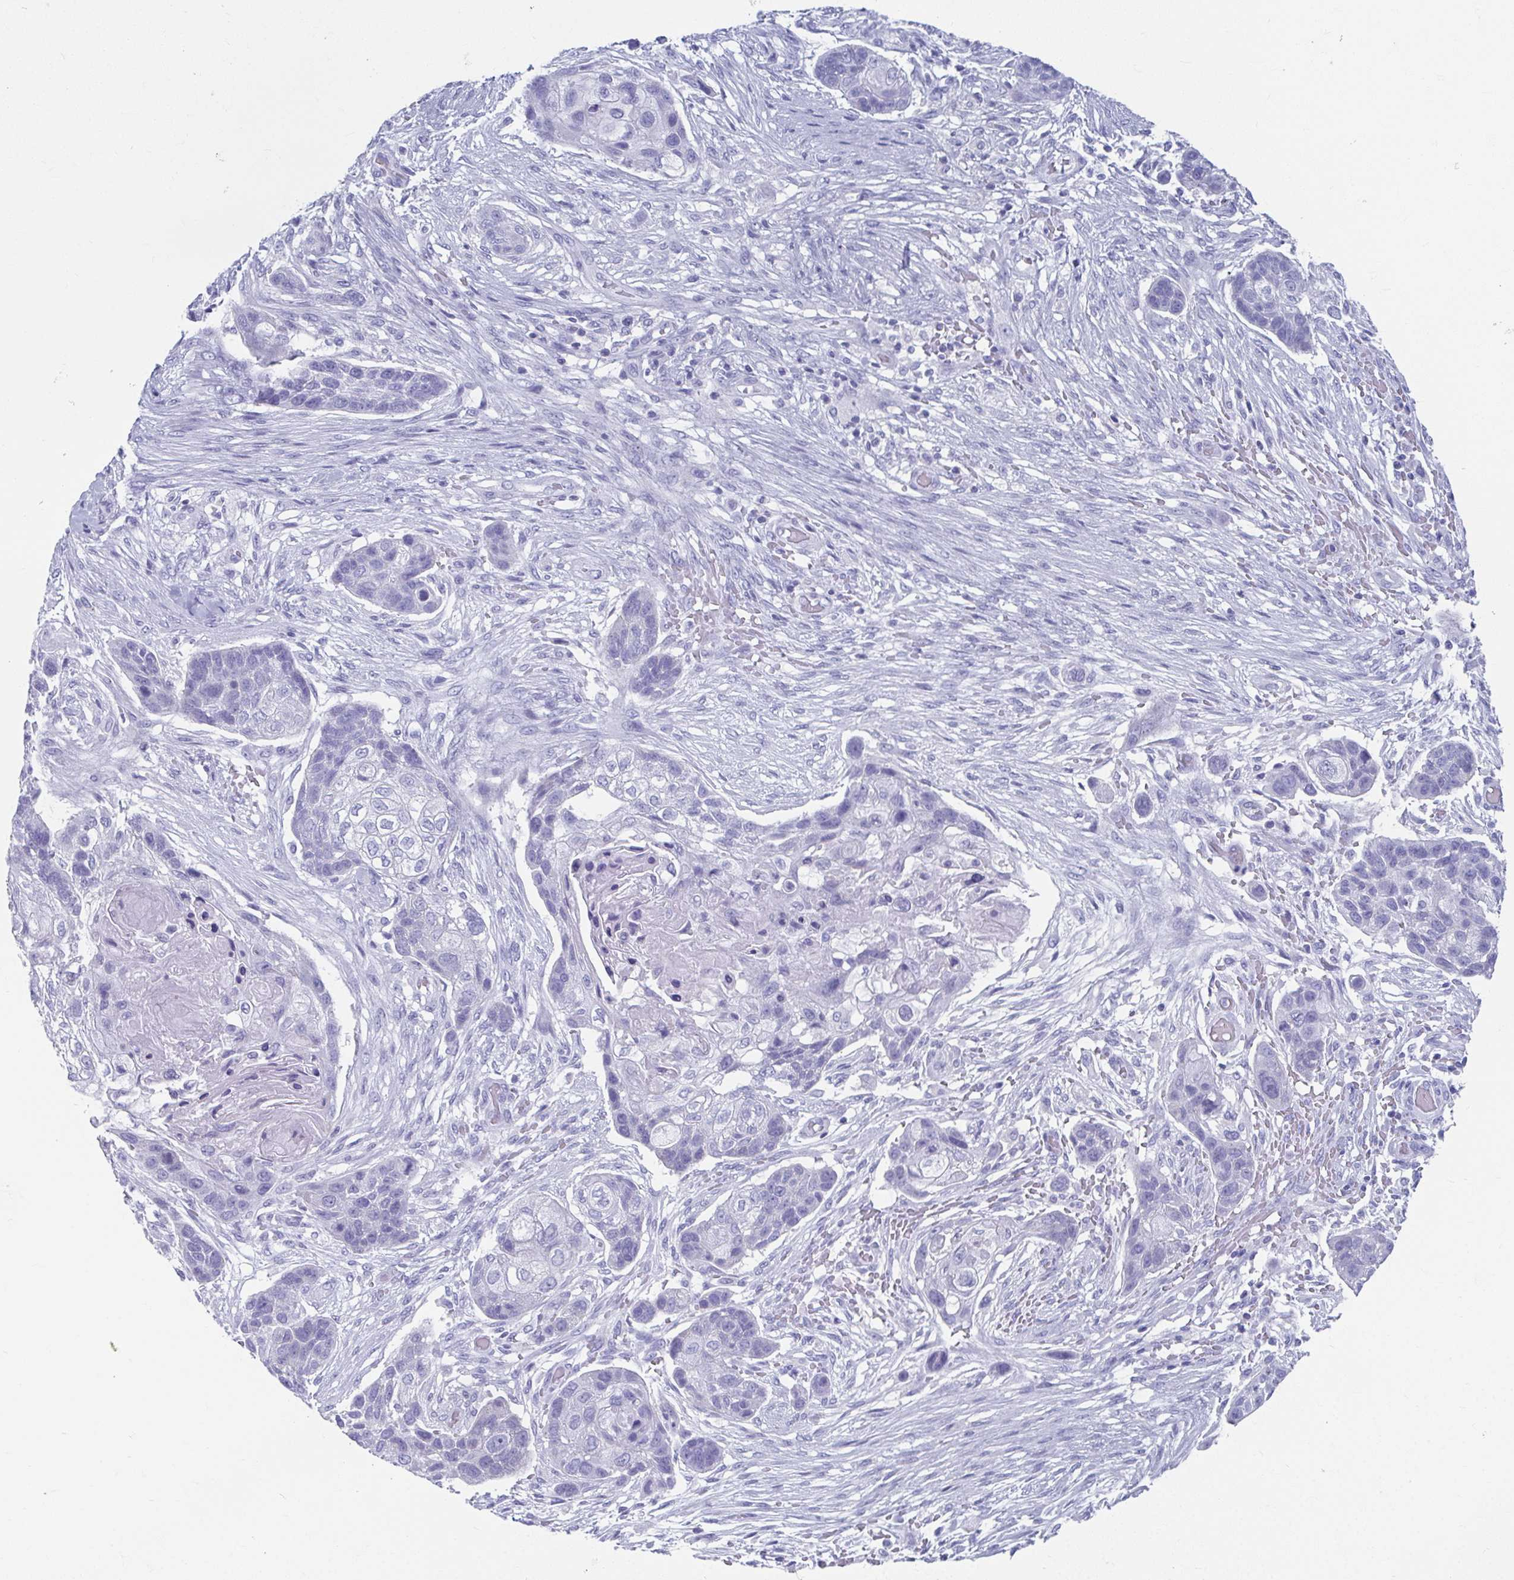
{"staining": {"intensity": "negative", "quantity": "none", "location": "none"}, "tissue": "lung cancer", "cell_type": "Tumor cells", "image_type": "cancer", "snomed": [{"axis": "morphology", "description": "Squamous cell carcinoma, NOS"}, {"axis": "topography", "description": "Lung"}], "caption": "Immunohistochemistry micrograph of lung cancer stained for a protein (brown), which shows no expression in tumor cells.", "gene": "GHRL", "patient": {"sex": "male", "age": 69}}